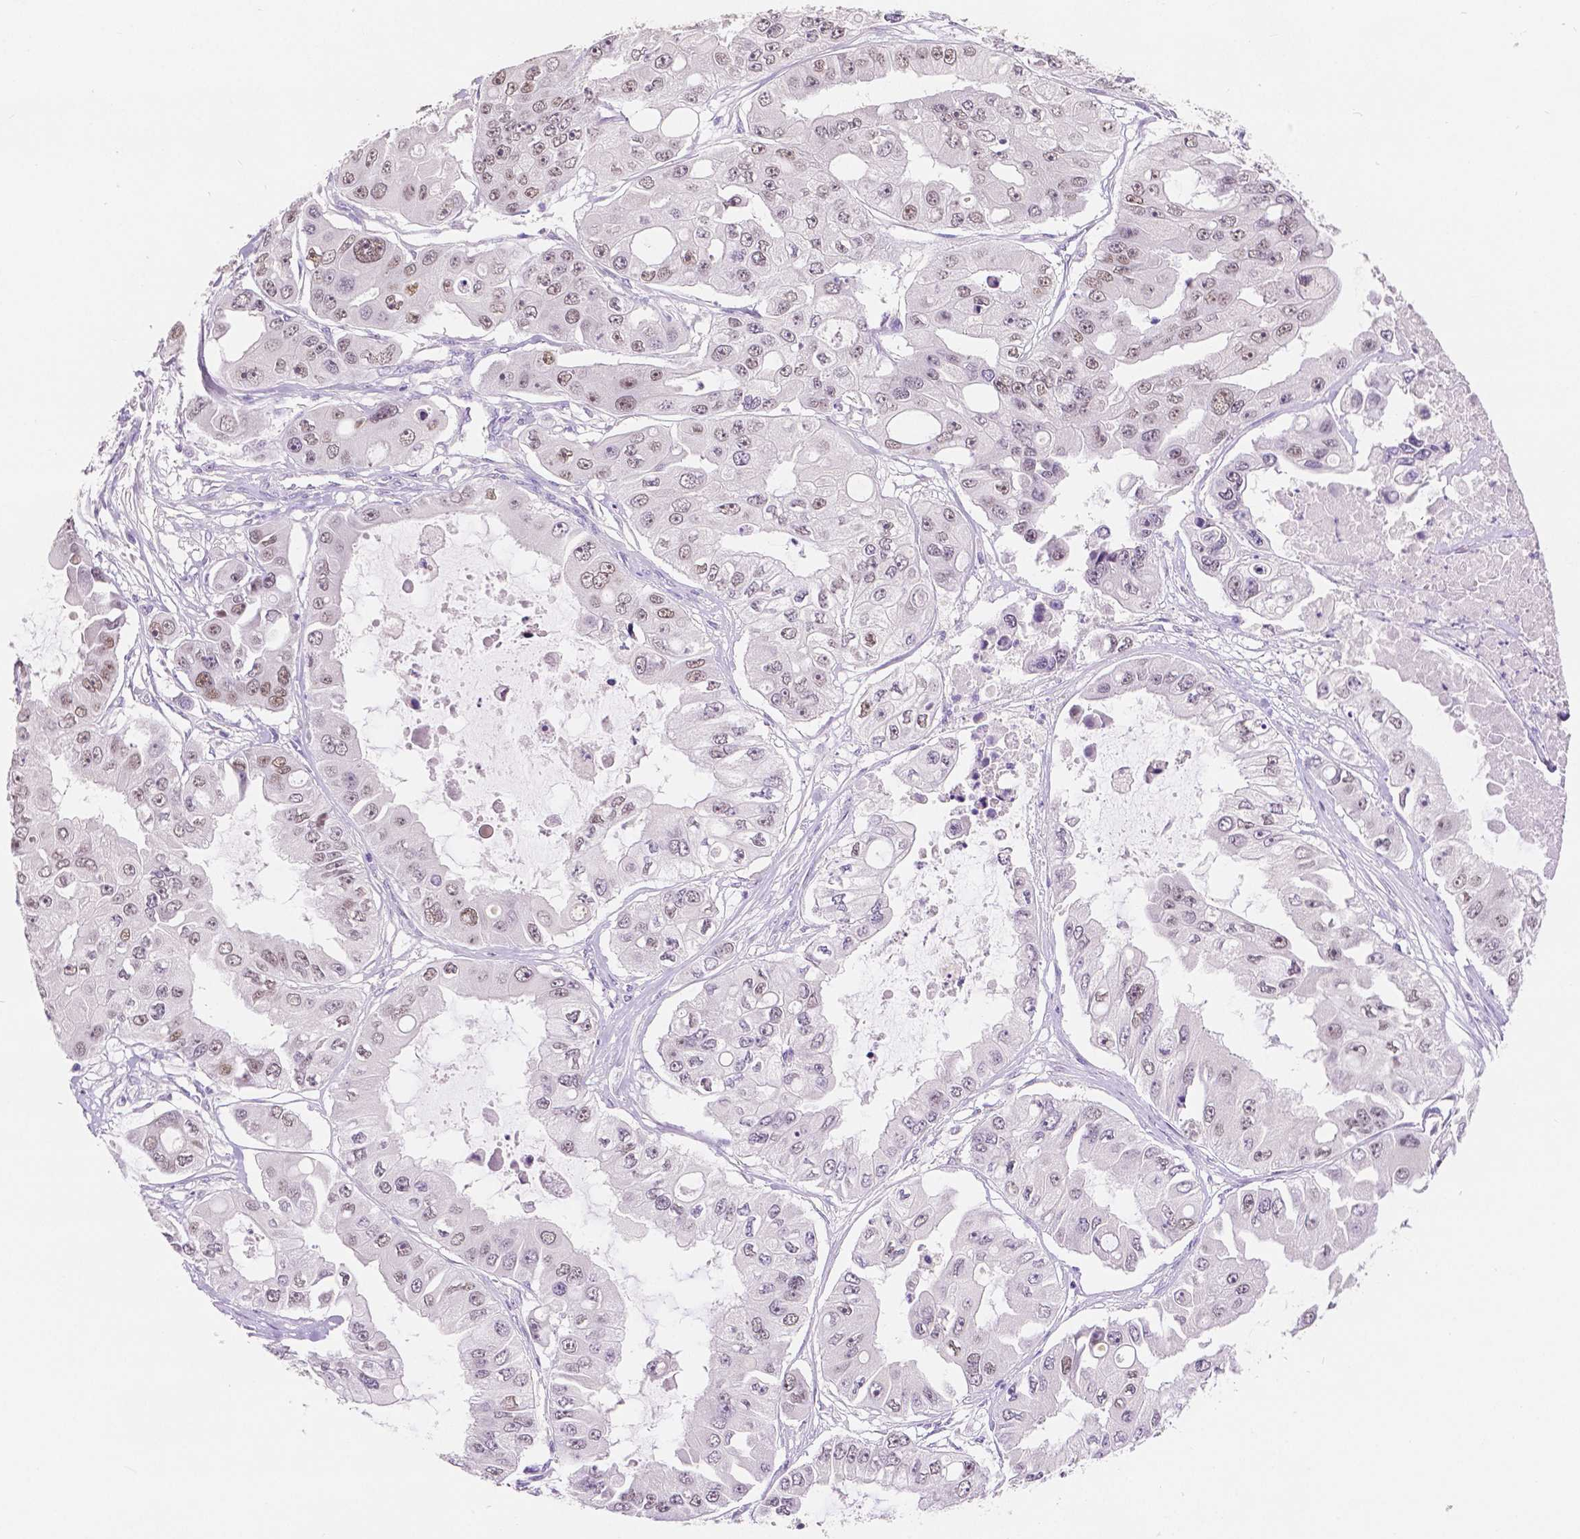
{"staining": {"intensity": "weak", "quantity": "<25%", "location": "nuclear"}, "tissue": "ovarian cancer", "cell_type": "Tumor cells", "image_type": "cancer", "snomed": [{"axis": "morphology", "description": "Cystadenocarcinoma, serous, NOS"}, {"axis": "topography", "description": "Ovary"}], "caption": "Protein analysis of serous cystadenocarcinoma (ovarian) exhibits no significant positivity in tumor cells.", "gene": "HNF1B", "patient": {"sex": "female", "age": 56}}